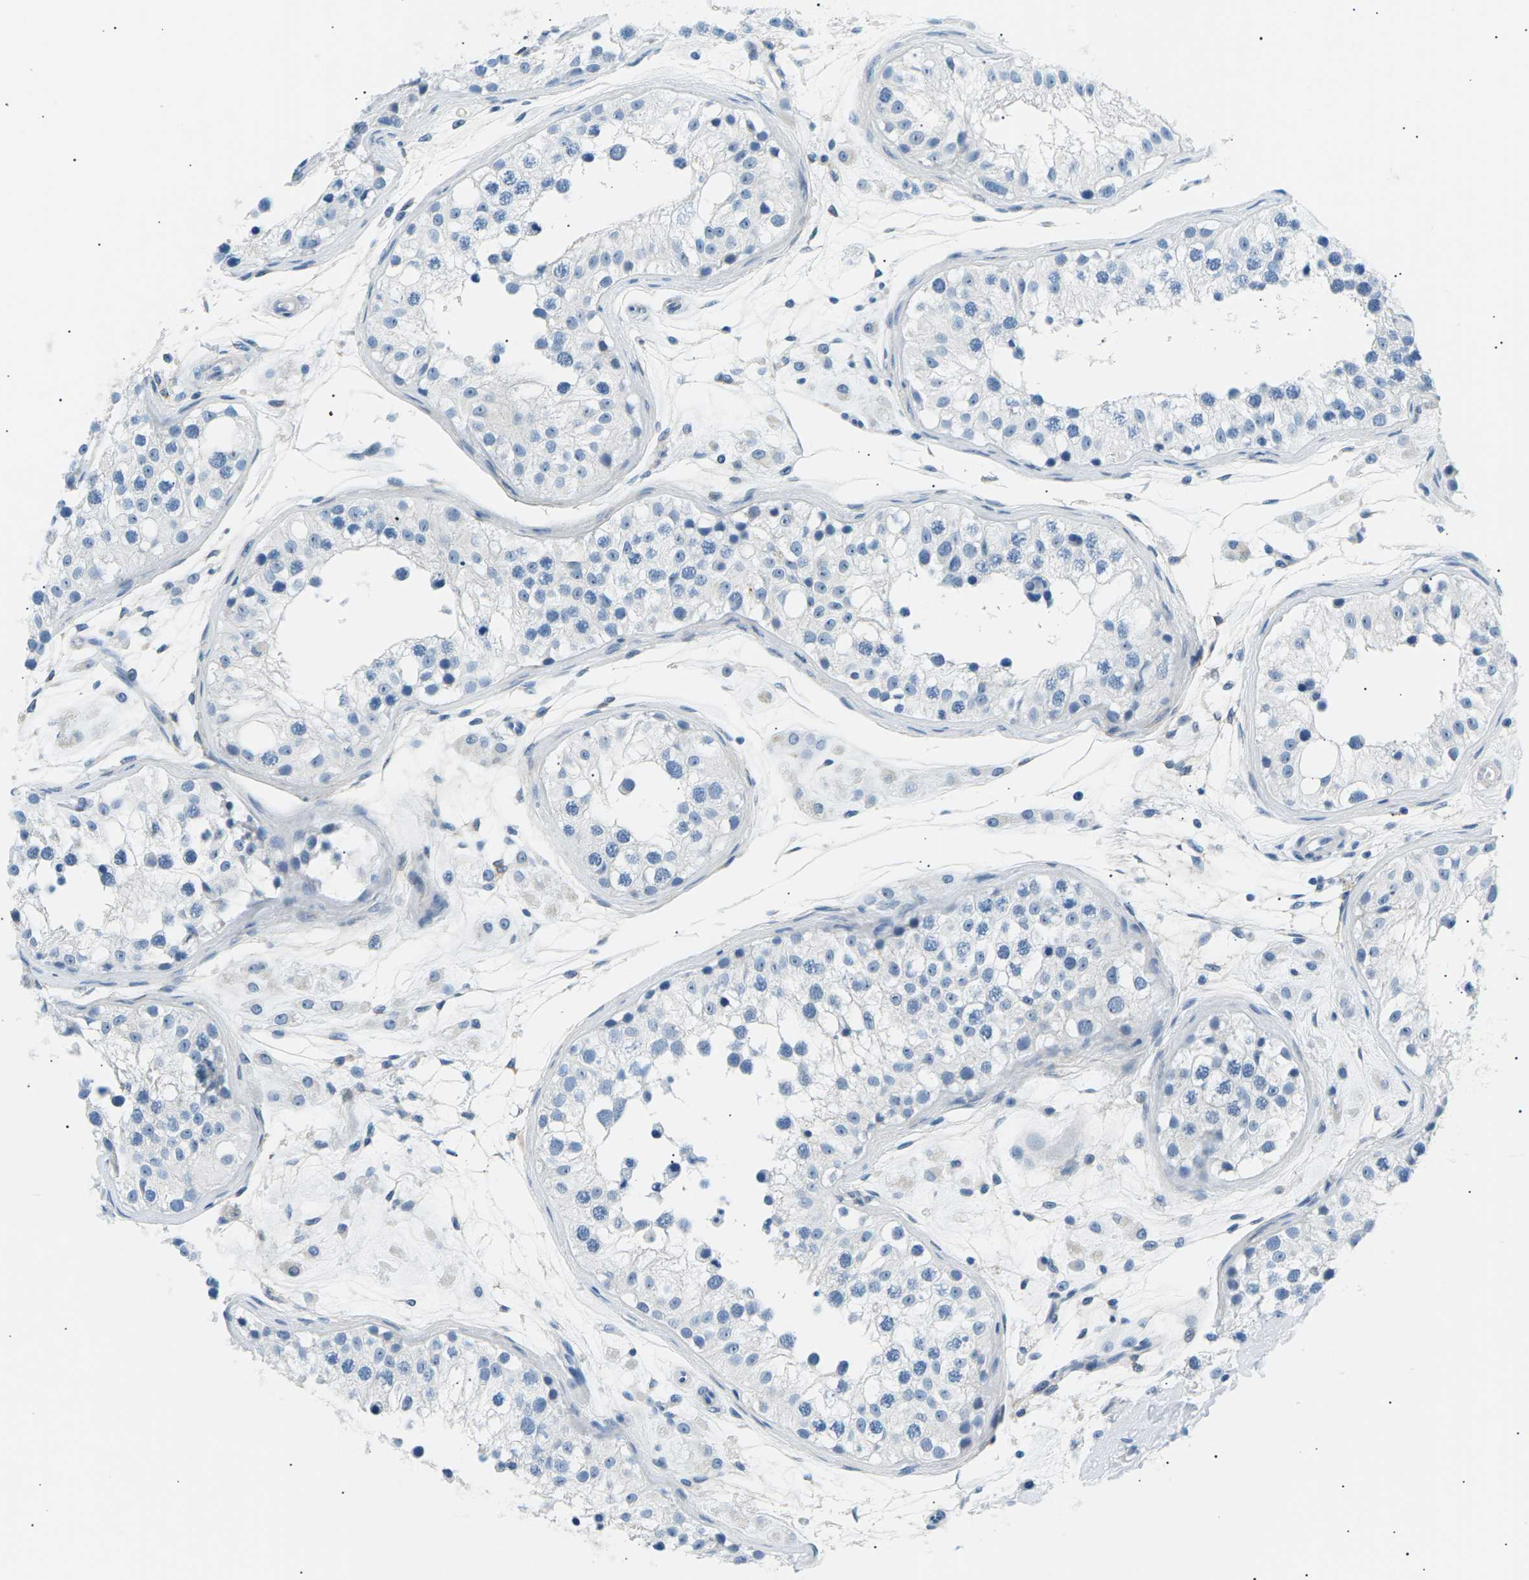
{"staining": {"intensity": "negative", "quantity": "none", "location": "none"}, "tissue": "testis", "cell_type": "Cells in seminiferous ducts", "image_type": "normal", "snomed": [{"axis": "morphology", "description": "Normal tissue, NOS"}, {"axis": "morphology", "description": "Adenocarcinoma, metastatic, NOS"}, {"axis": "topography", "description": "Testis"}], "caption": "This is an immunohistochemistry (IHC) histopathology image of benign testis. There is no expression in cells in seminiferous ducts.", "gene": "SEPTIN5", "patient": {"sex": "male", "age": 26}}